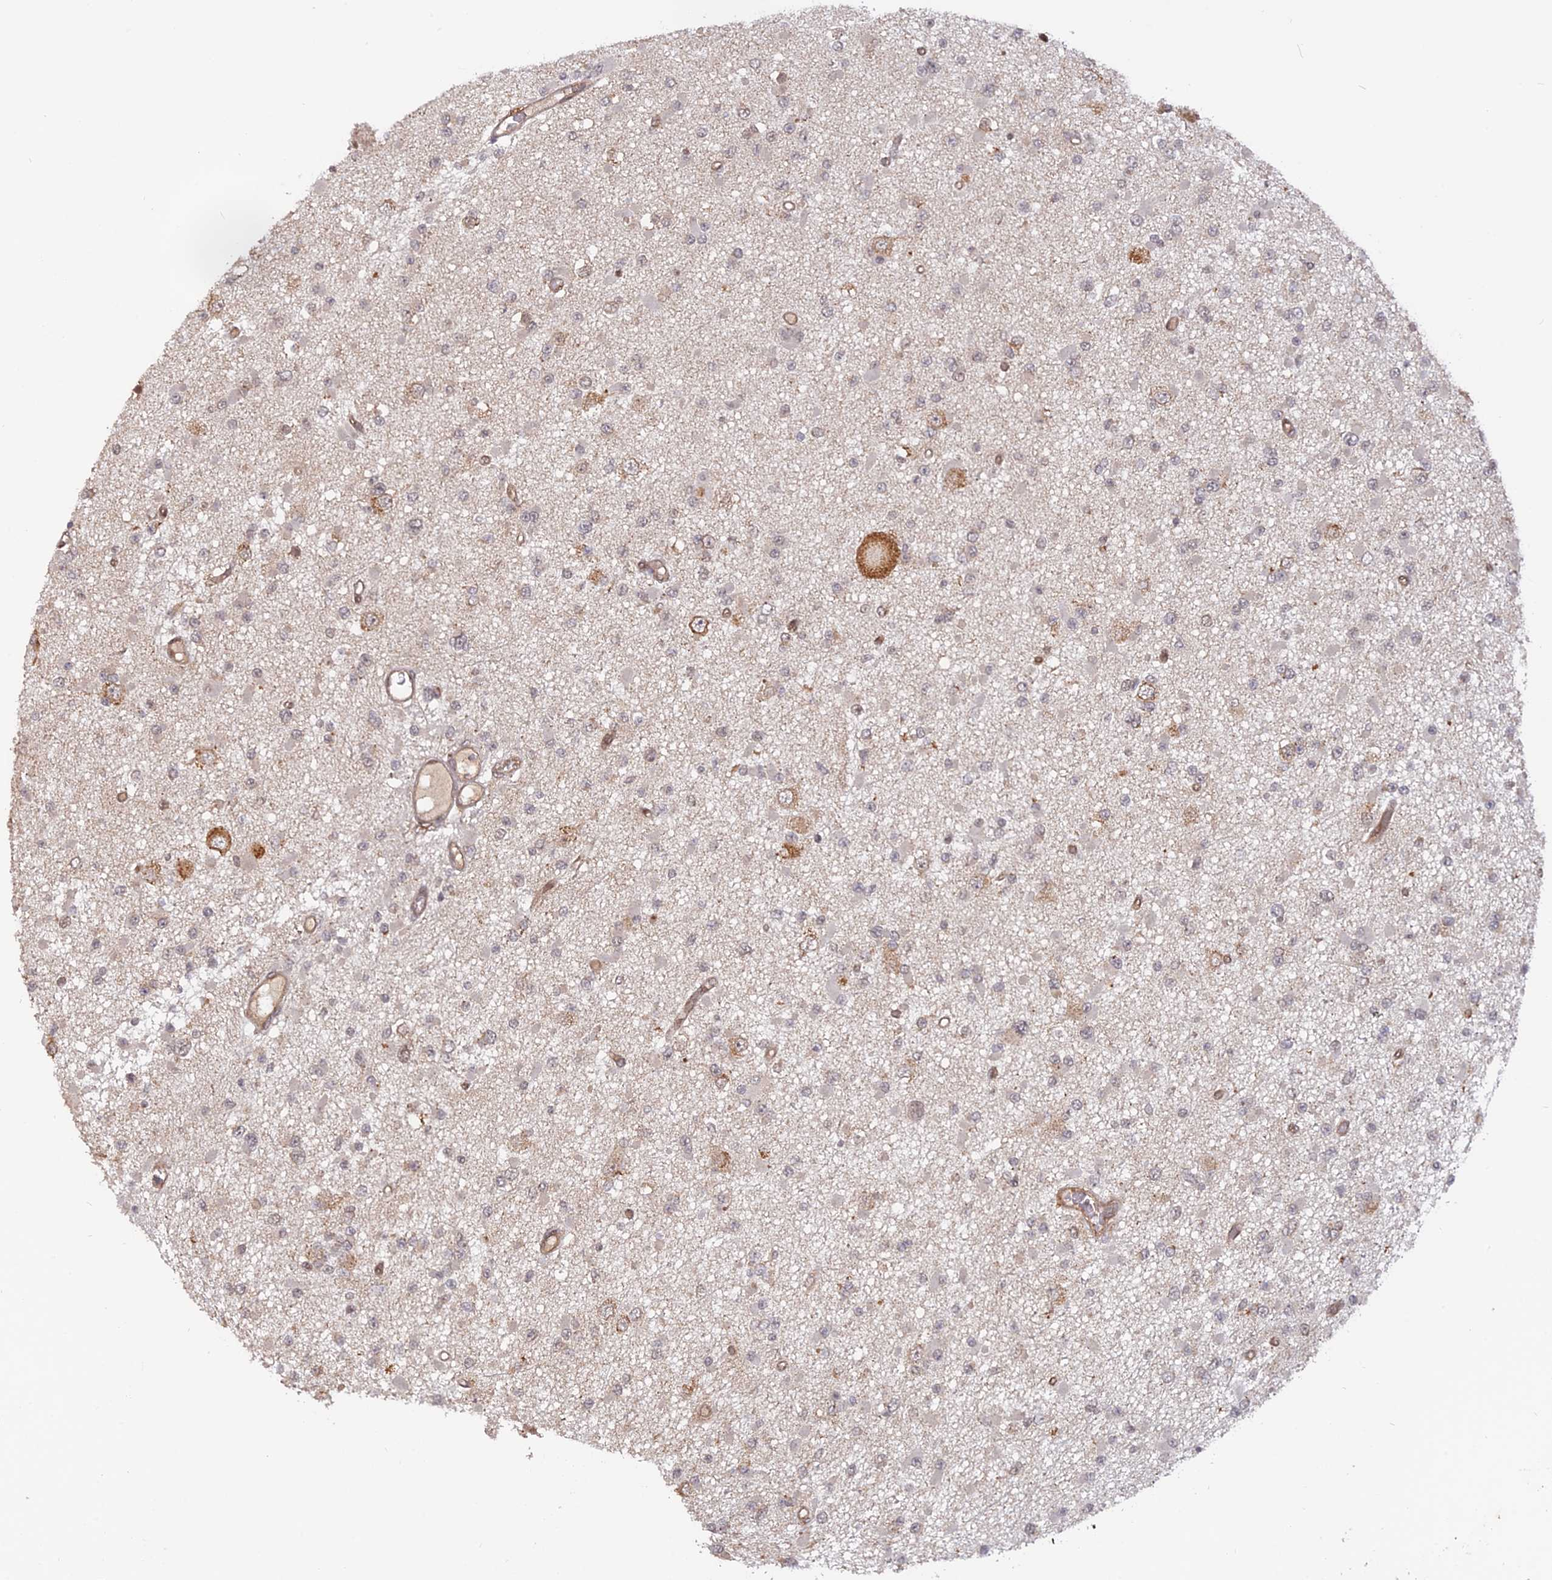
{"staining": {"intensity": "weak", "quantity": "<25%", "location": "cytoplasmic/membranous,nuclear"}, "tissue": "glioma", "cell_type": "Tumor cells", "image_type": "cancer", "snomed": [{"axis": "morphology", "description": "Glioma, malignant, Low grade"}, {"axis": "topography", "description": "Brain"}], "caption": "Immunohistochemistry micrograph of human glioma stained for a protein (brown), which shows no staining in tumor cells.", "gene": "PKIG", "patient": {"sex": "female", "age": 22}}